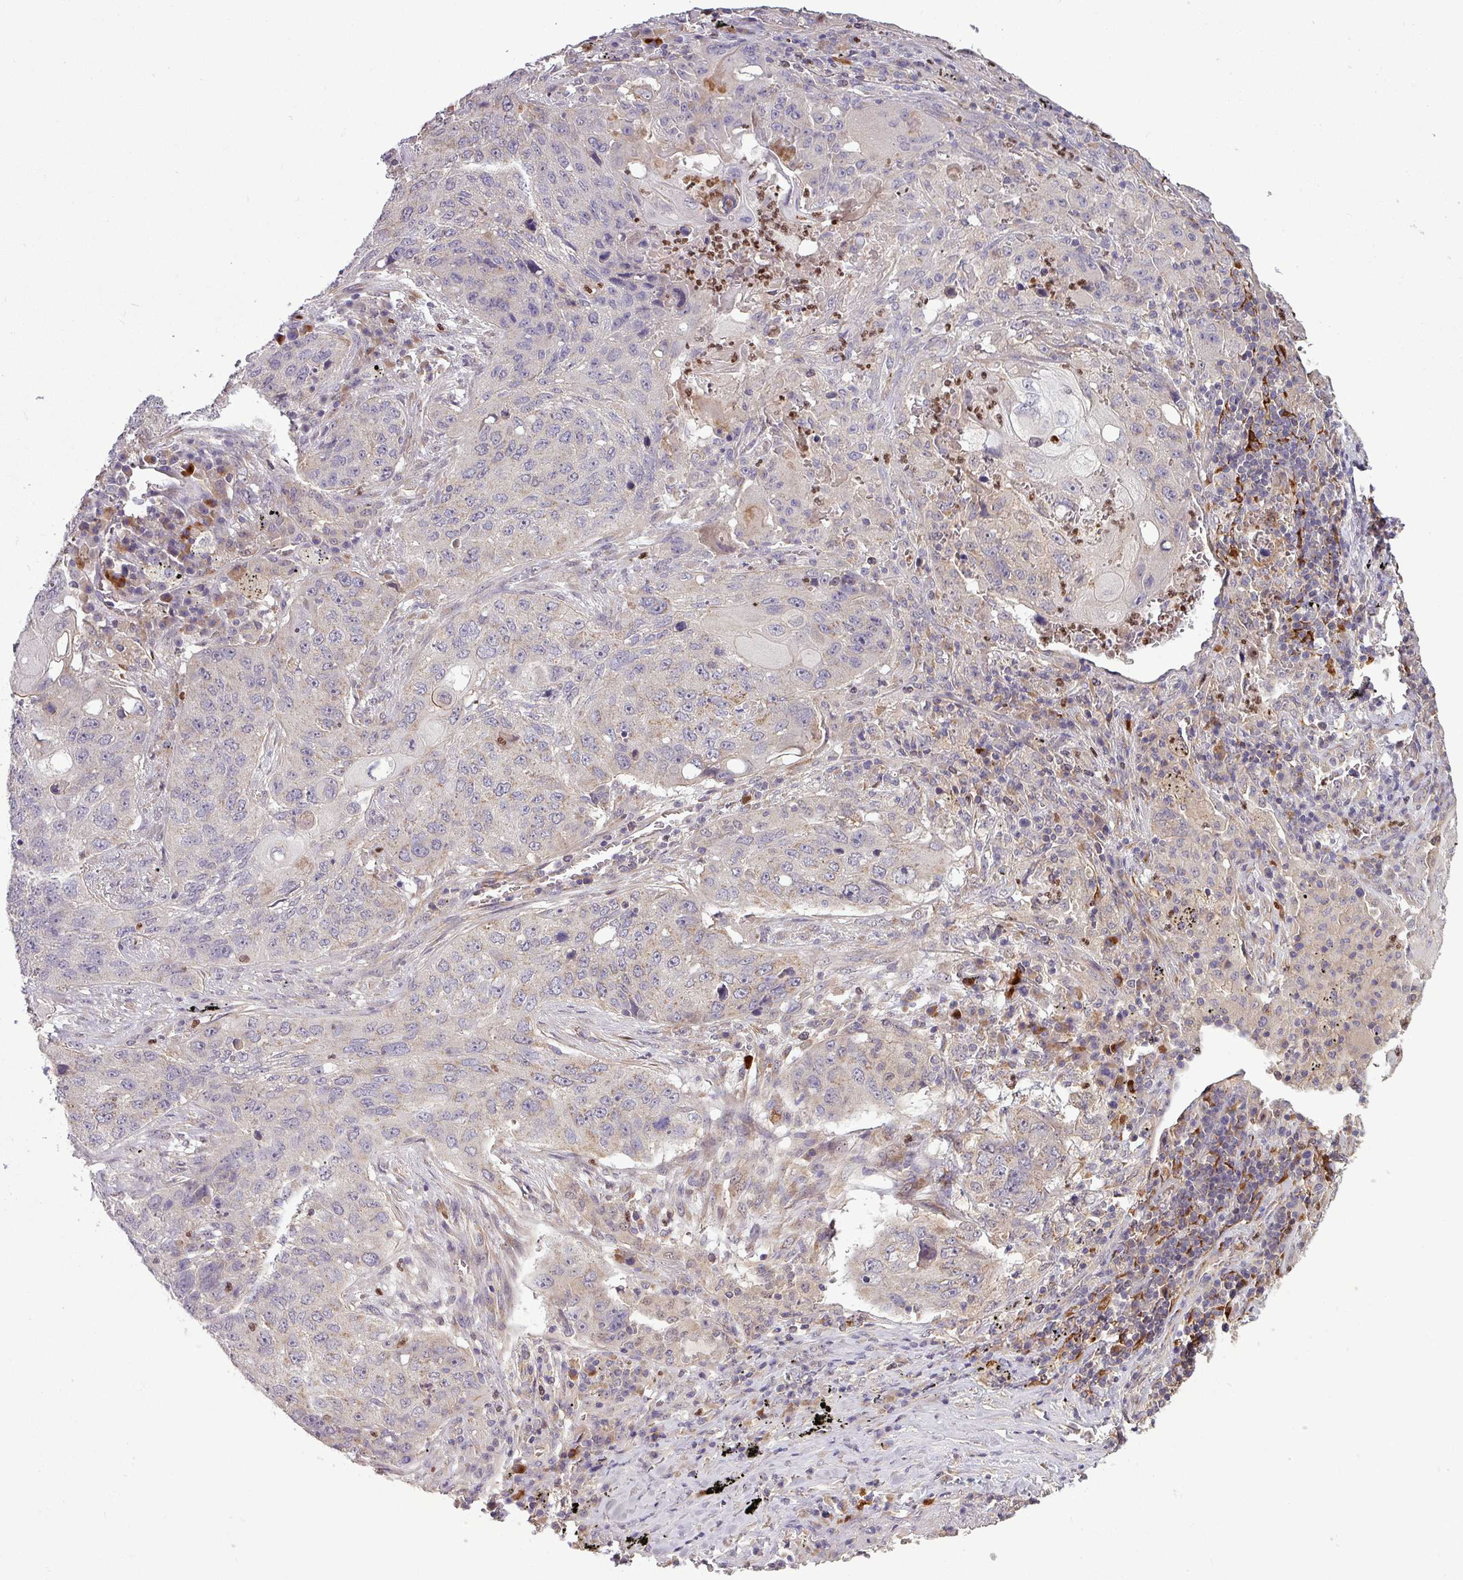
{"staining": {"intensity": "negative", "quantity": "none", "location": "none"}, "tissue": "lung cancer", "cell_type": "Tumor cells", "image_type": "cancer", "snomed": [{"axis": "morphology", "description": "Squamous cell carcinoma, NOS"}, {"axis": "topography", "description": "Lung"}], "caption": "An IHC photomicrograph of squamous cell carcinoma (lung) is shown. There is no staining in tumor cells of squamous cell carcinoma (lung).", "gene": "PAPLN", "patient": {"sex": "female", "age": 63}}